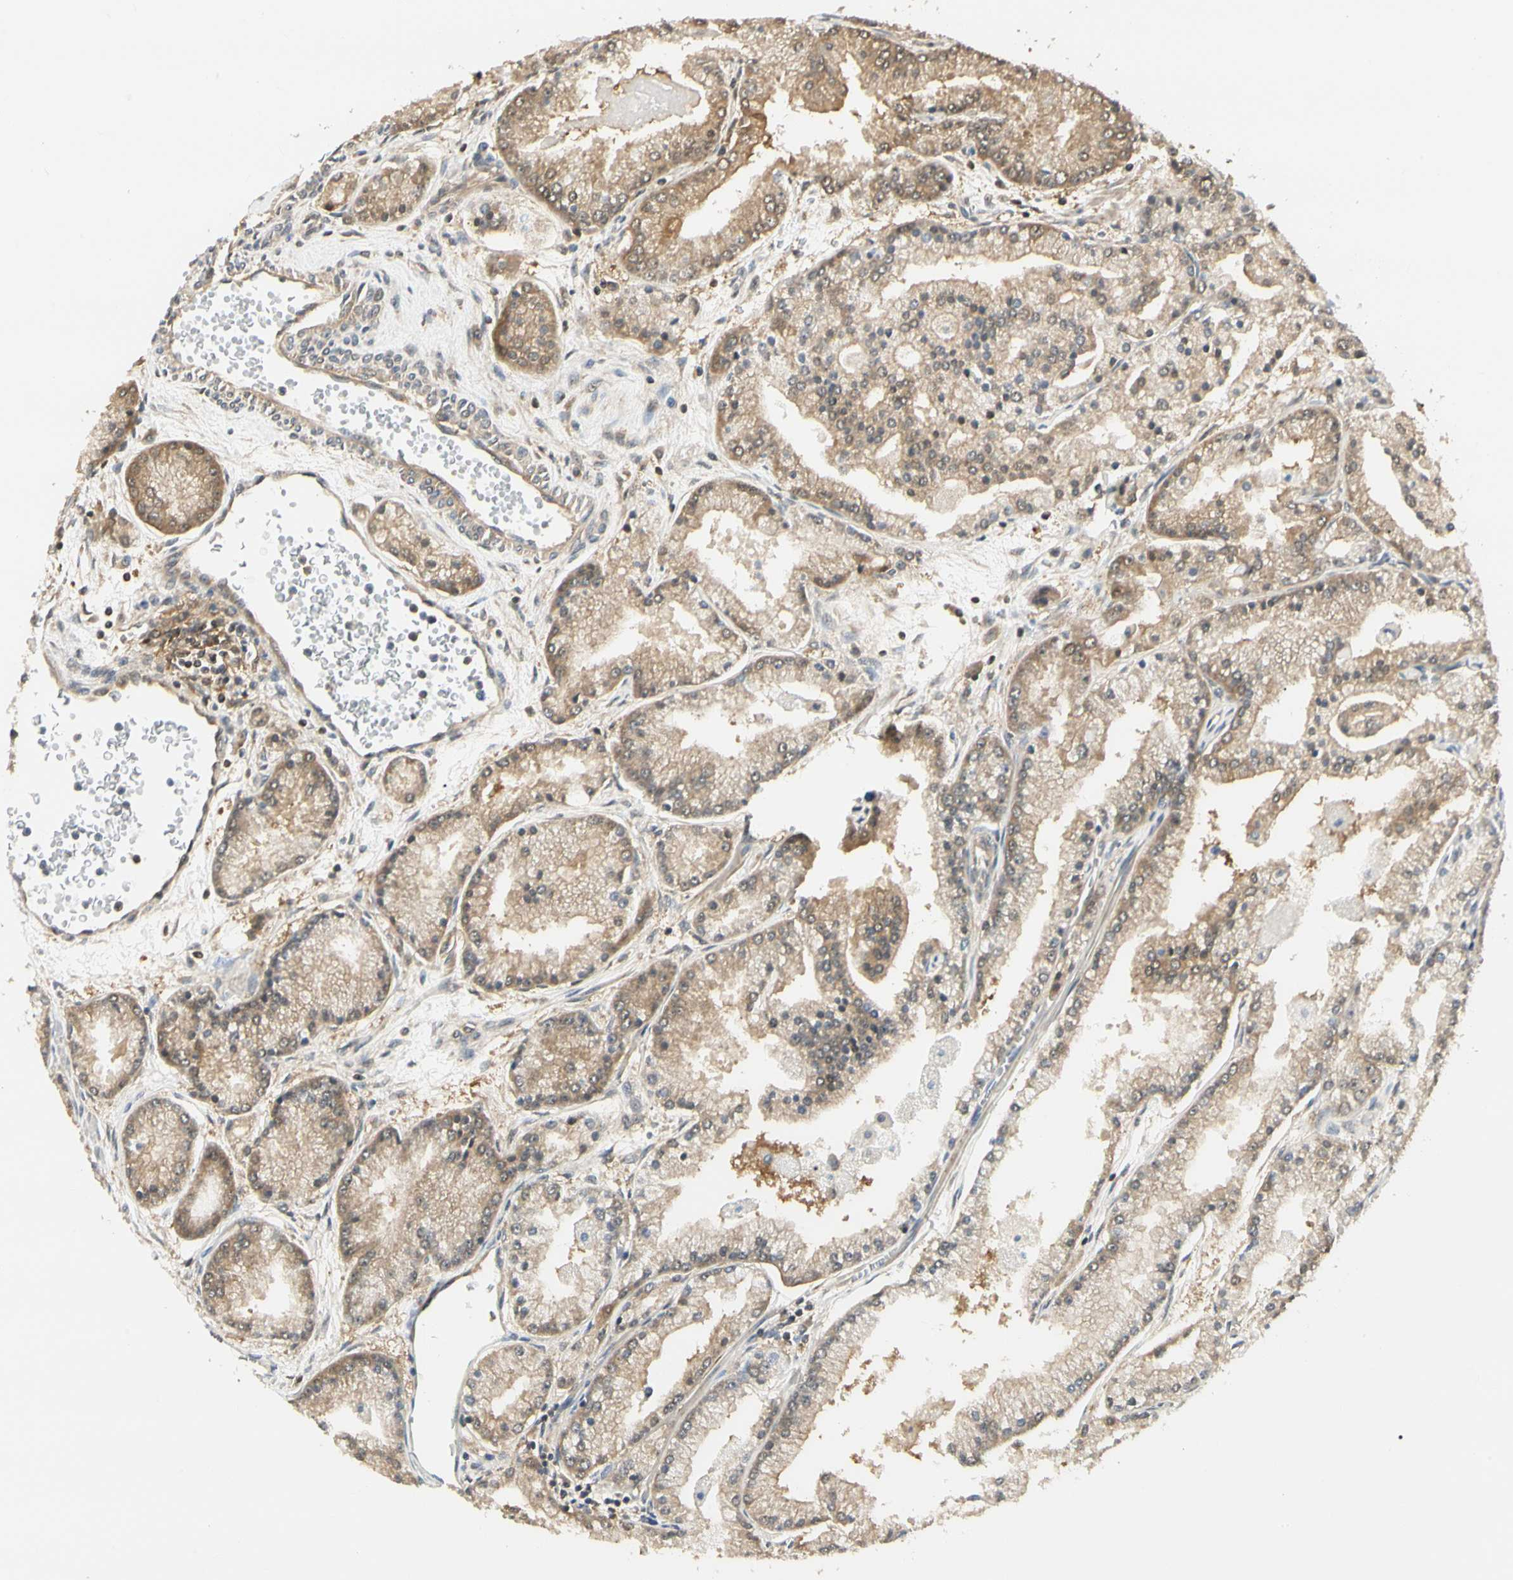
{"staining": {"intensity": "weak", "quantity": "25%-75%", "location": "cytoplasmic/membranous"}, "tissue": "prostate cancer", "cell_type": "Tumor cells", "image_type": "cancer", "snomed": [{"axis": "morphology", "description": "Adenocarcinoma, High grade"}, {"axis": "topography", "description": "Prostate"}], "caption": "Tumor cells display low levels of weak cytoplasmic/membranous positivity in approximately 25%-75% of cells in human high-grade adenocarcinoma (prostate).", "gene": "UBE2Z", "patient": {"sex": "male", "age": 61}}